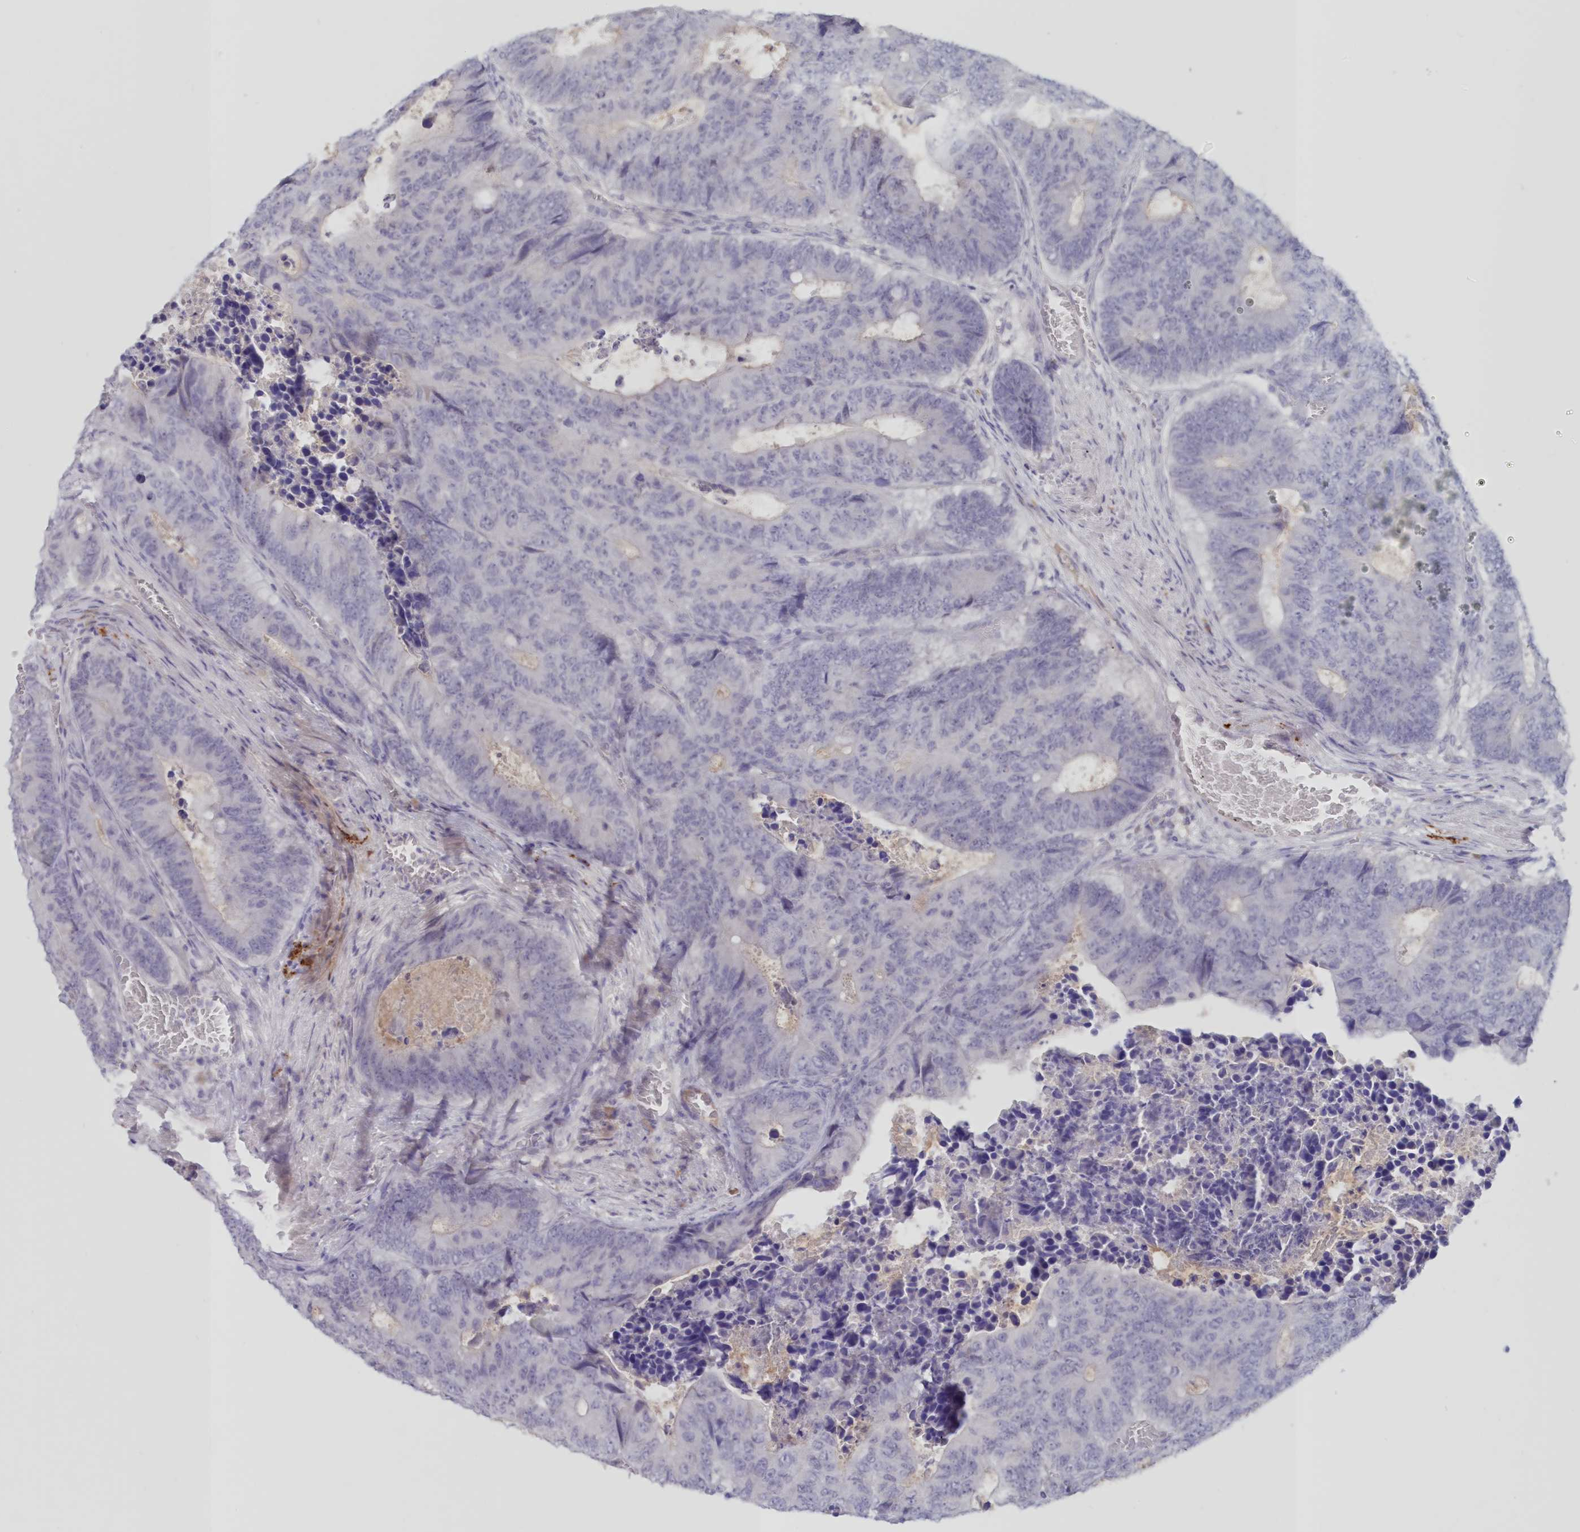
{"staining": {"intensity": "negative", "quantity": "none", "location": "none"}, "tissue": "colorectal cancer", "cell_type": "Tumor cells", "image_type": "cancer", "snomed": [{"axis": "morphology", "description": "Adenocarcinoma, NOS"}, {"axis": "topography", "description": "Colon"}], "caption": "High power microscopy photomicrograph of an IHC histopathology image of colorectal adenocarcinoma, revealing no significant staining in tumor cells.", "gene": "SNED1", "patient": {"sex": "male", "age": 87}}